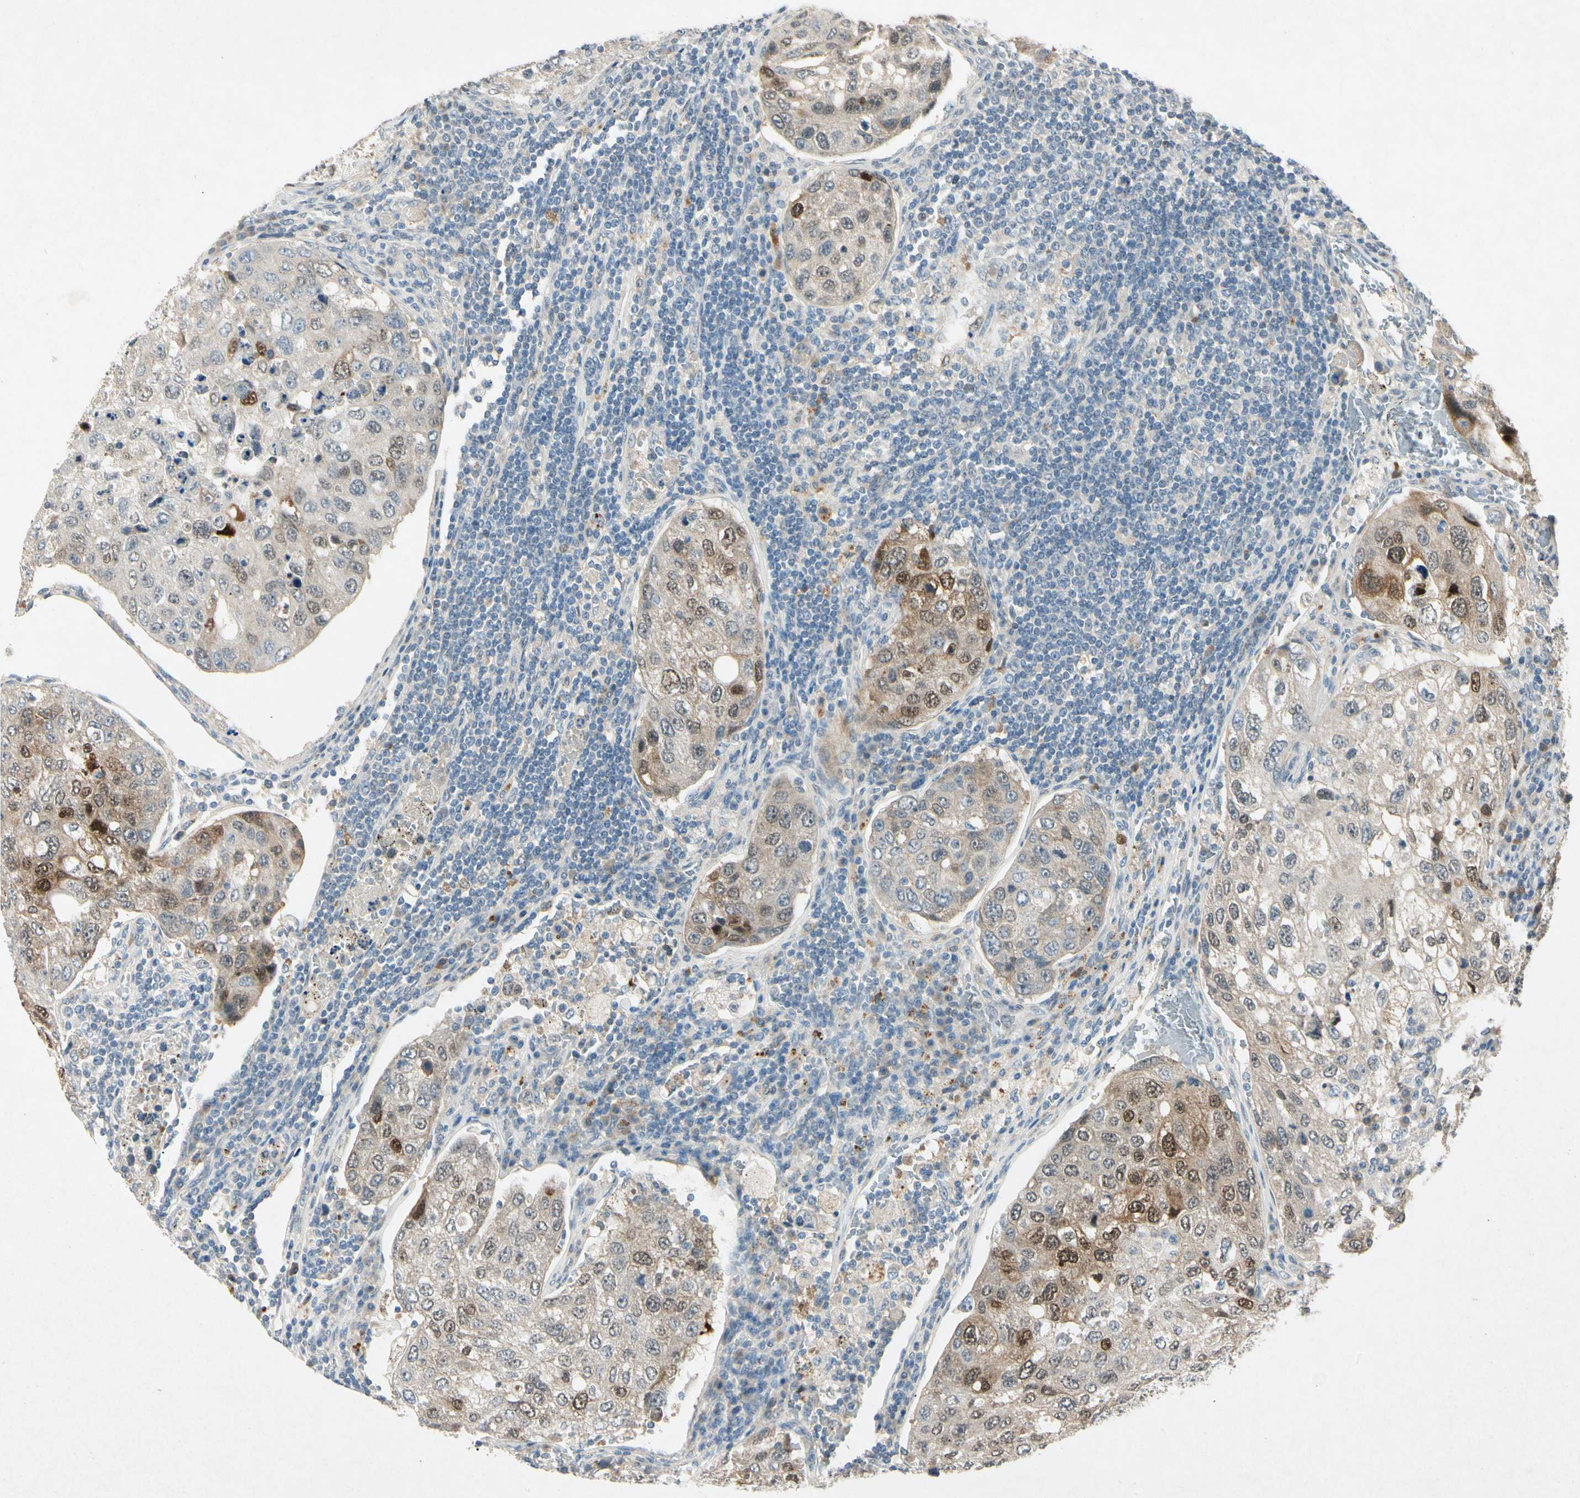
{"staining": {"intensity": "moderate", "quantity": "25%-75%", "location": "cytoplasmic/membranous,nuclear"}, "tissue": "urothelial cancer", "cell_type": "Tumor cells", "image_type": "cancer", "snomed": [{"axis": "morphology", "description": "Urothelial carcinoma, High grade"}, {"axis": "topography", "description": "Lymph node"}, {"axis": "topography", "description": "Urinary bladder"}], "caption": "Human high-grade urothelial carcinoma stained with a brown dye shows moderate cytoplasmic/membranous and nuclear positive staining in approximately 25%-75% of tumor cells.", "gene": "HSPA1B", "patient": {"sex": "male", "age": 51}}